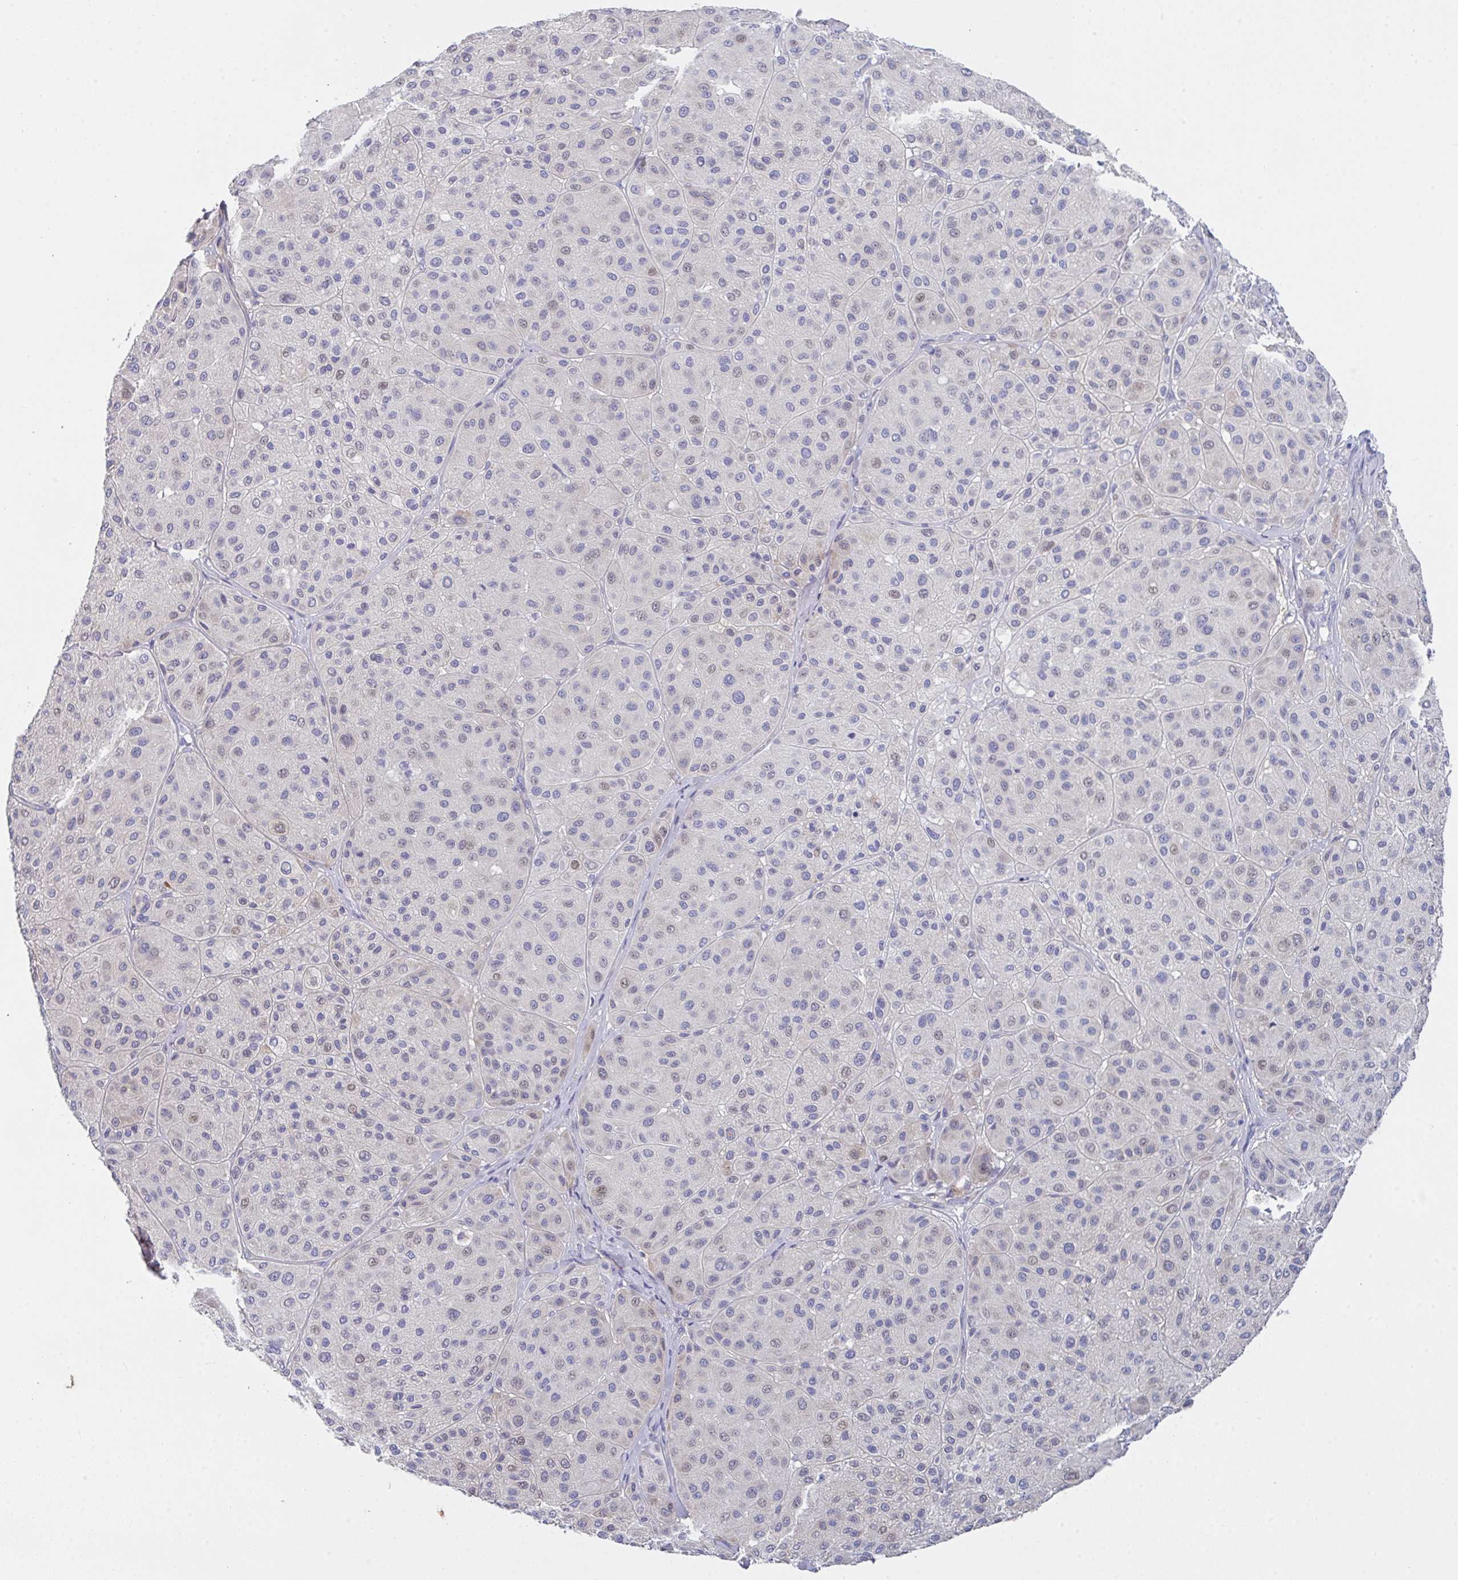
{"staining": {"intensity": "weak", "quantity": "<25%", "location": "nuclear"}, "tissue": "melanoma", "cell_type": "Tumor cells", "image_type": "cancer", "snomed": [{"axis": "morphology", "description": "Malignant melanoma, Metastatic site"}, {"axis": "topography", "description": "Smooth muscle"}], "caption": "Human melanoma stained for a protein using immunohistochemistry (IHC) reveals no positivity in tumor cells.", "gene": "FBXO47", "patient": {"sex": "male", "age": 41}}